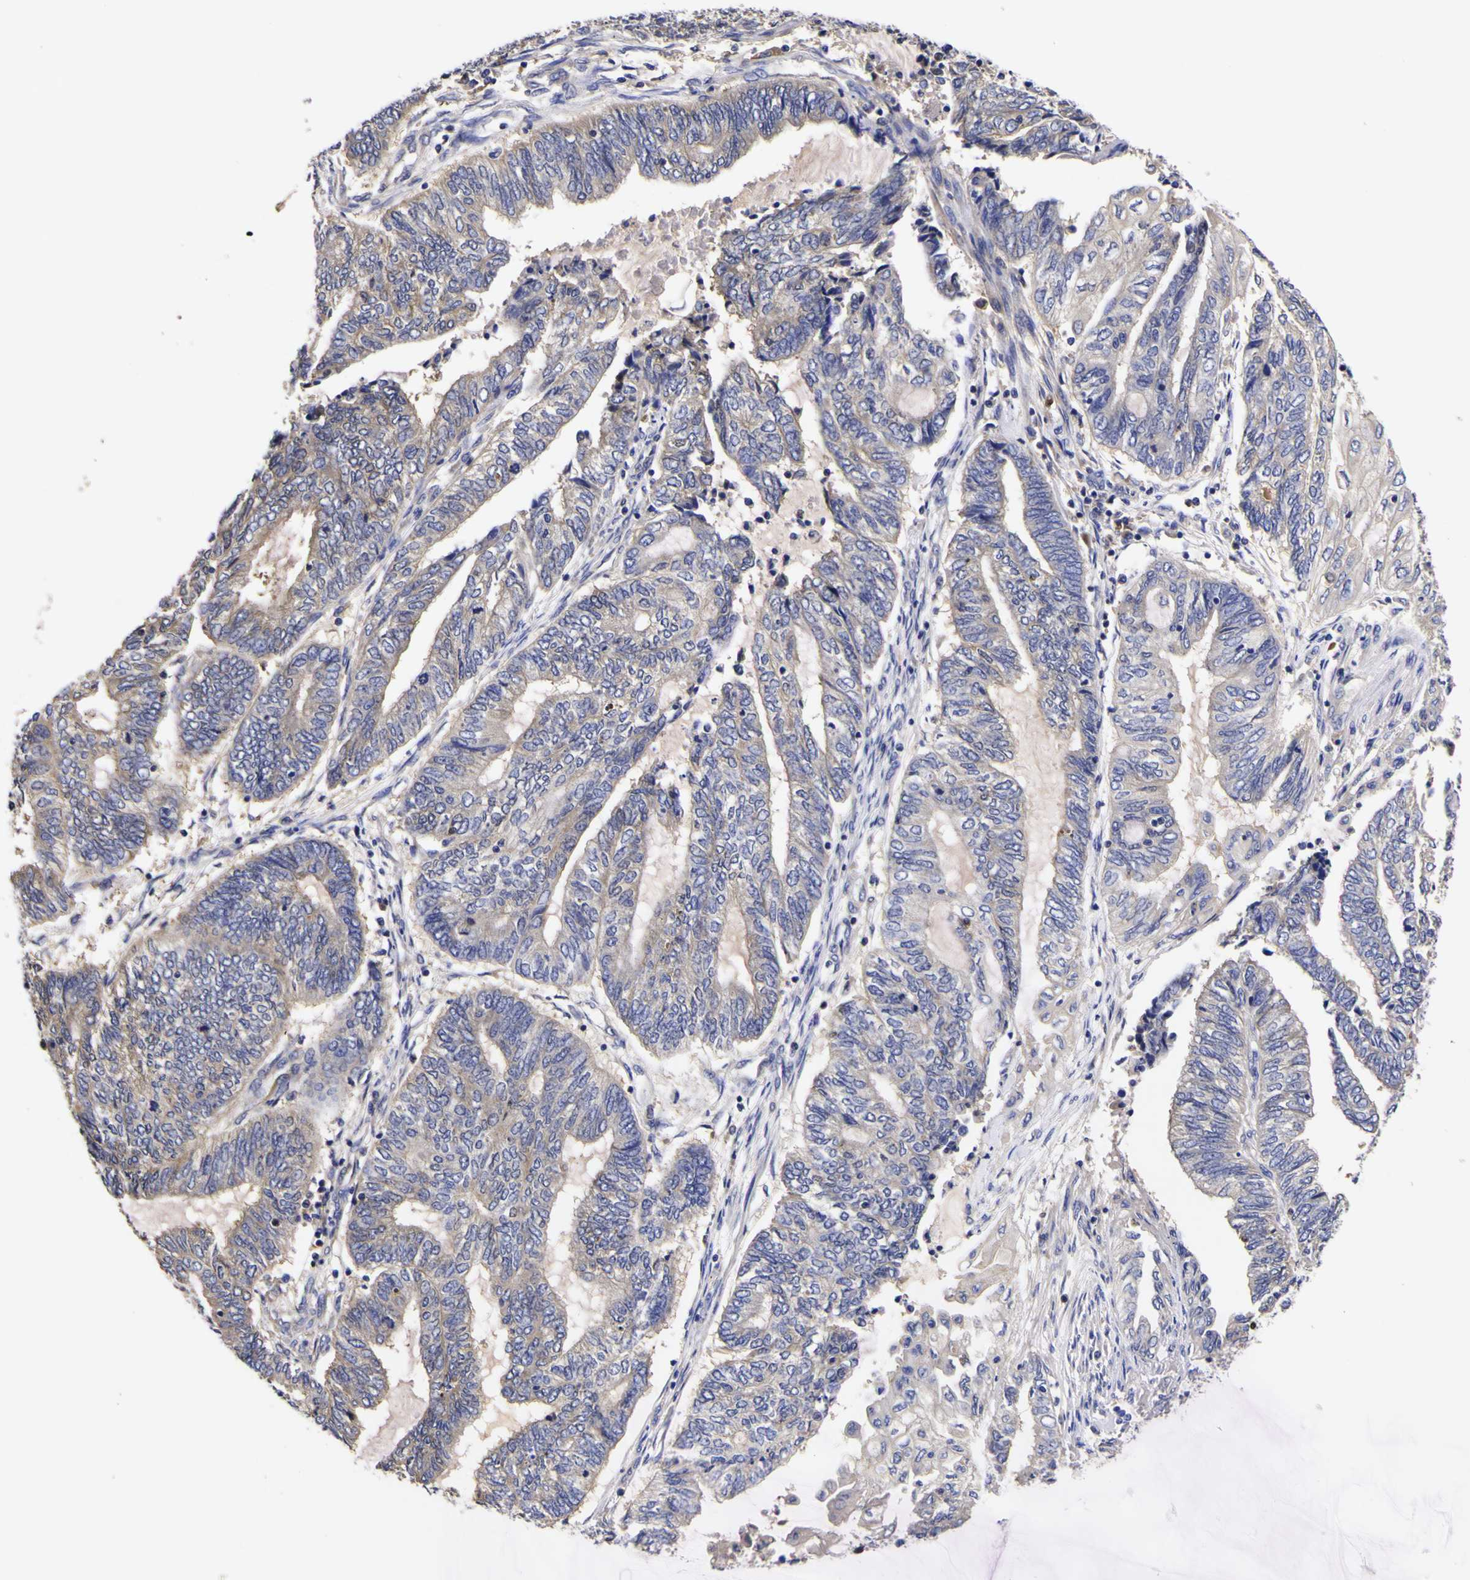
{"staining": {"intensity": "weak", "quantity": "<25%", "location": "cytoplasmic/membranous"}, "tissue": "endometrial cancer", "cell_type": "Tumor cells", "image_type": "cancer", "snomed": [{"axis": "morphology", "description": "Adenocarcinoma, NOS"}, {"axis": "topography", "description": "Uterus"}, {"axis": "topography", "description": "Endometrium"}], "caption": "Endometrial cancer (adenocarcinoma) stained for a protein using immunohistochemistry (IHC) reveals no expression tumor cells.", "gene": "MAPK14", "patient": {"sex": "female", "age": 70}}